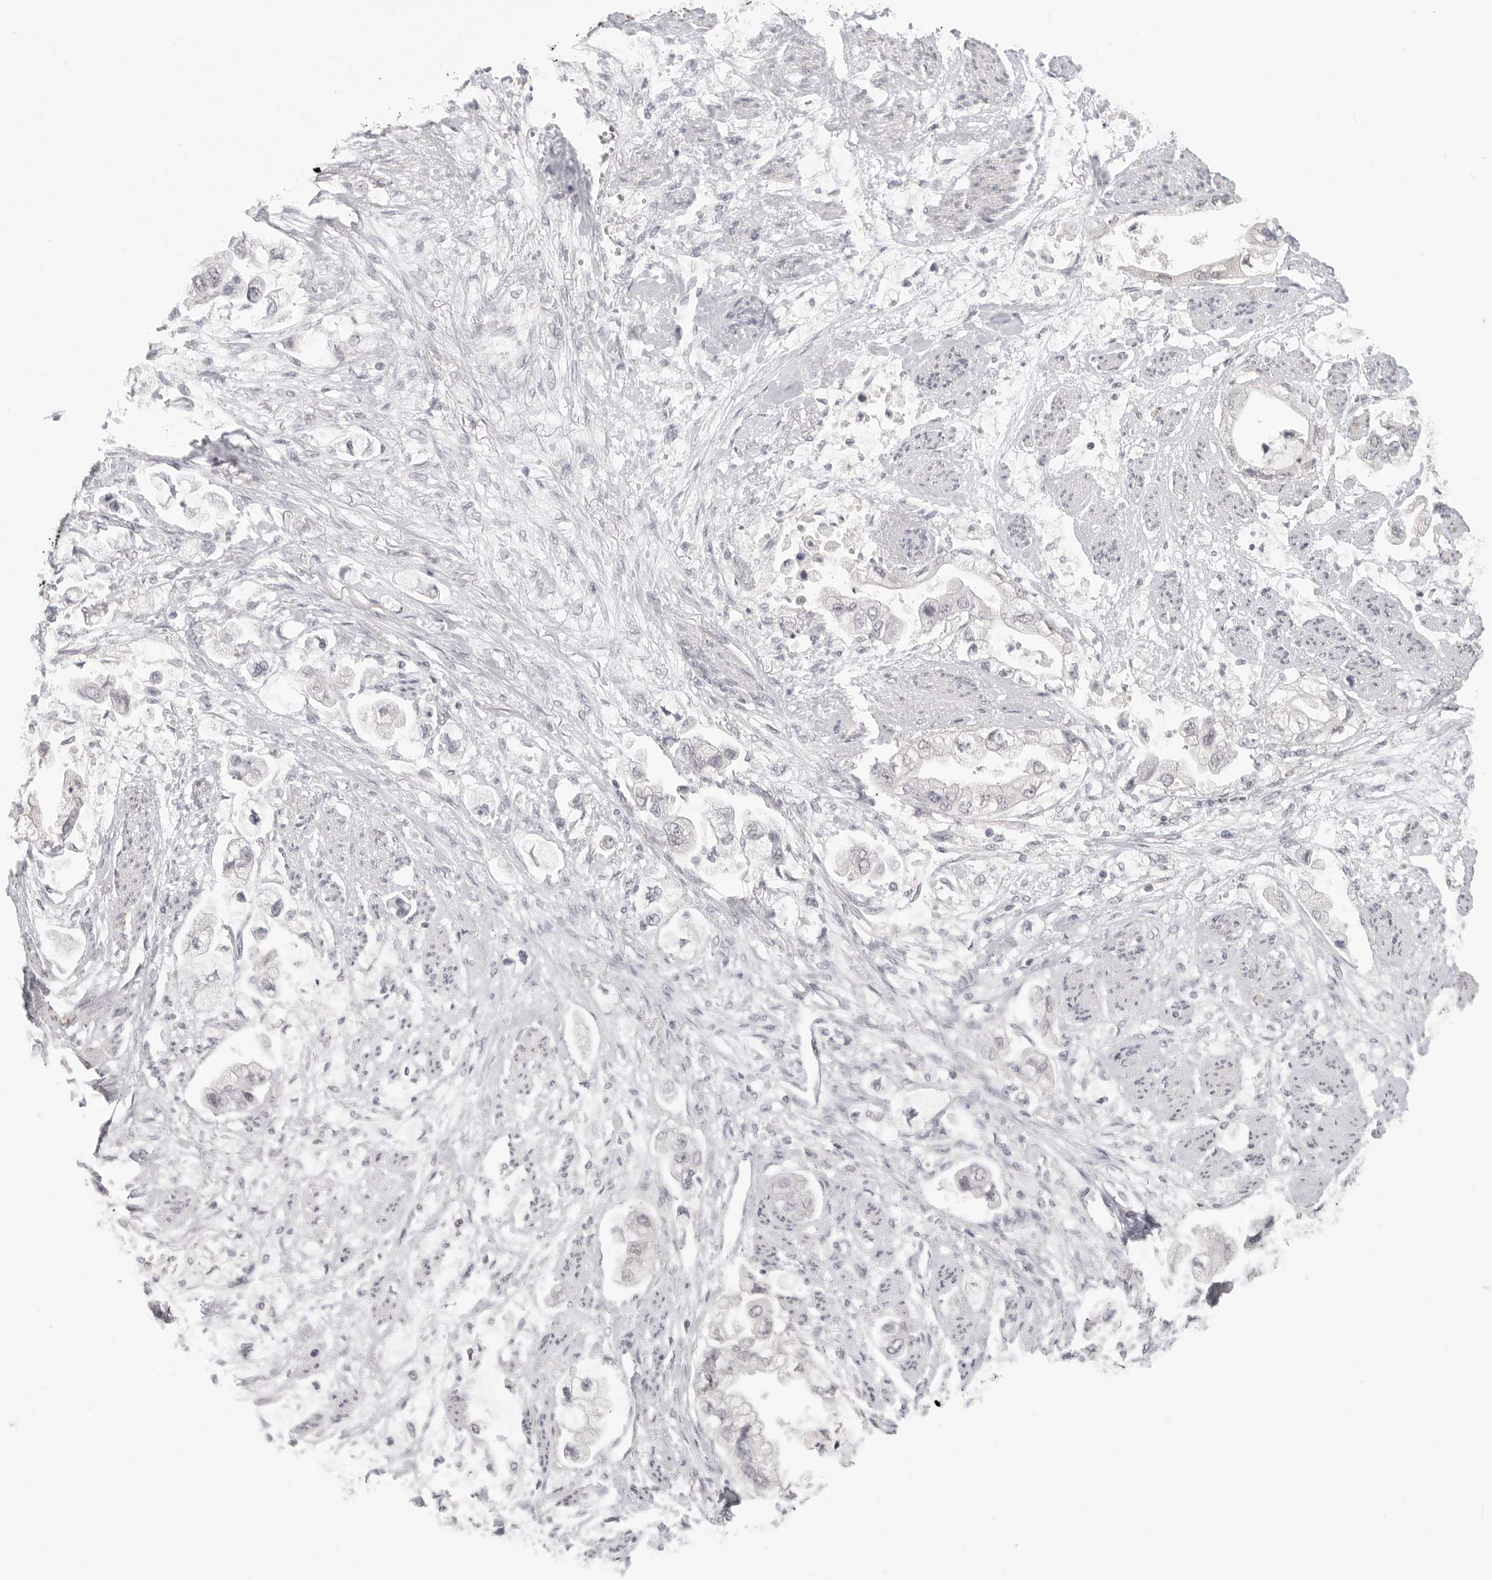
{"staining": {"intensity": "negative", "quantity": "none", "location": "none"}, "tissue": "stomach cancer", "cell_type": "Tumor cells", "image_type": "cancer", "snomed": [{"axis": "morphology", "description": "Adenocarcinoma, NOS"}, {"axis": "topography", "description": "Stomach"}], "caption": "Immunohistochemical staining of stomach cancer displays no significant staining in tumor cells.", "gene": "KLK11", "patient": {"sex": "male", "age": 62}}